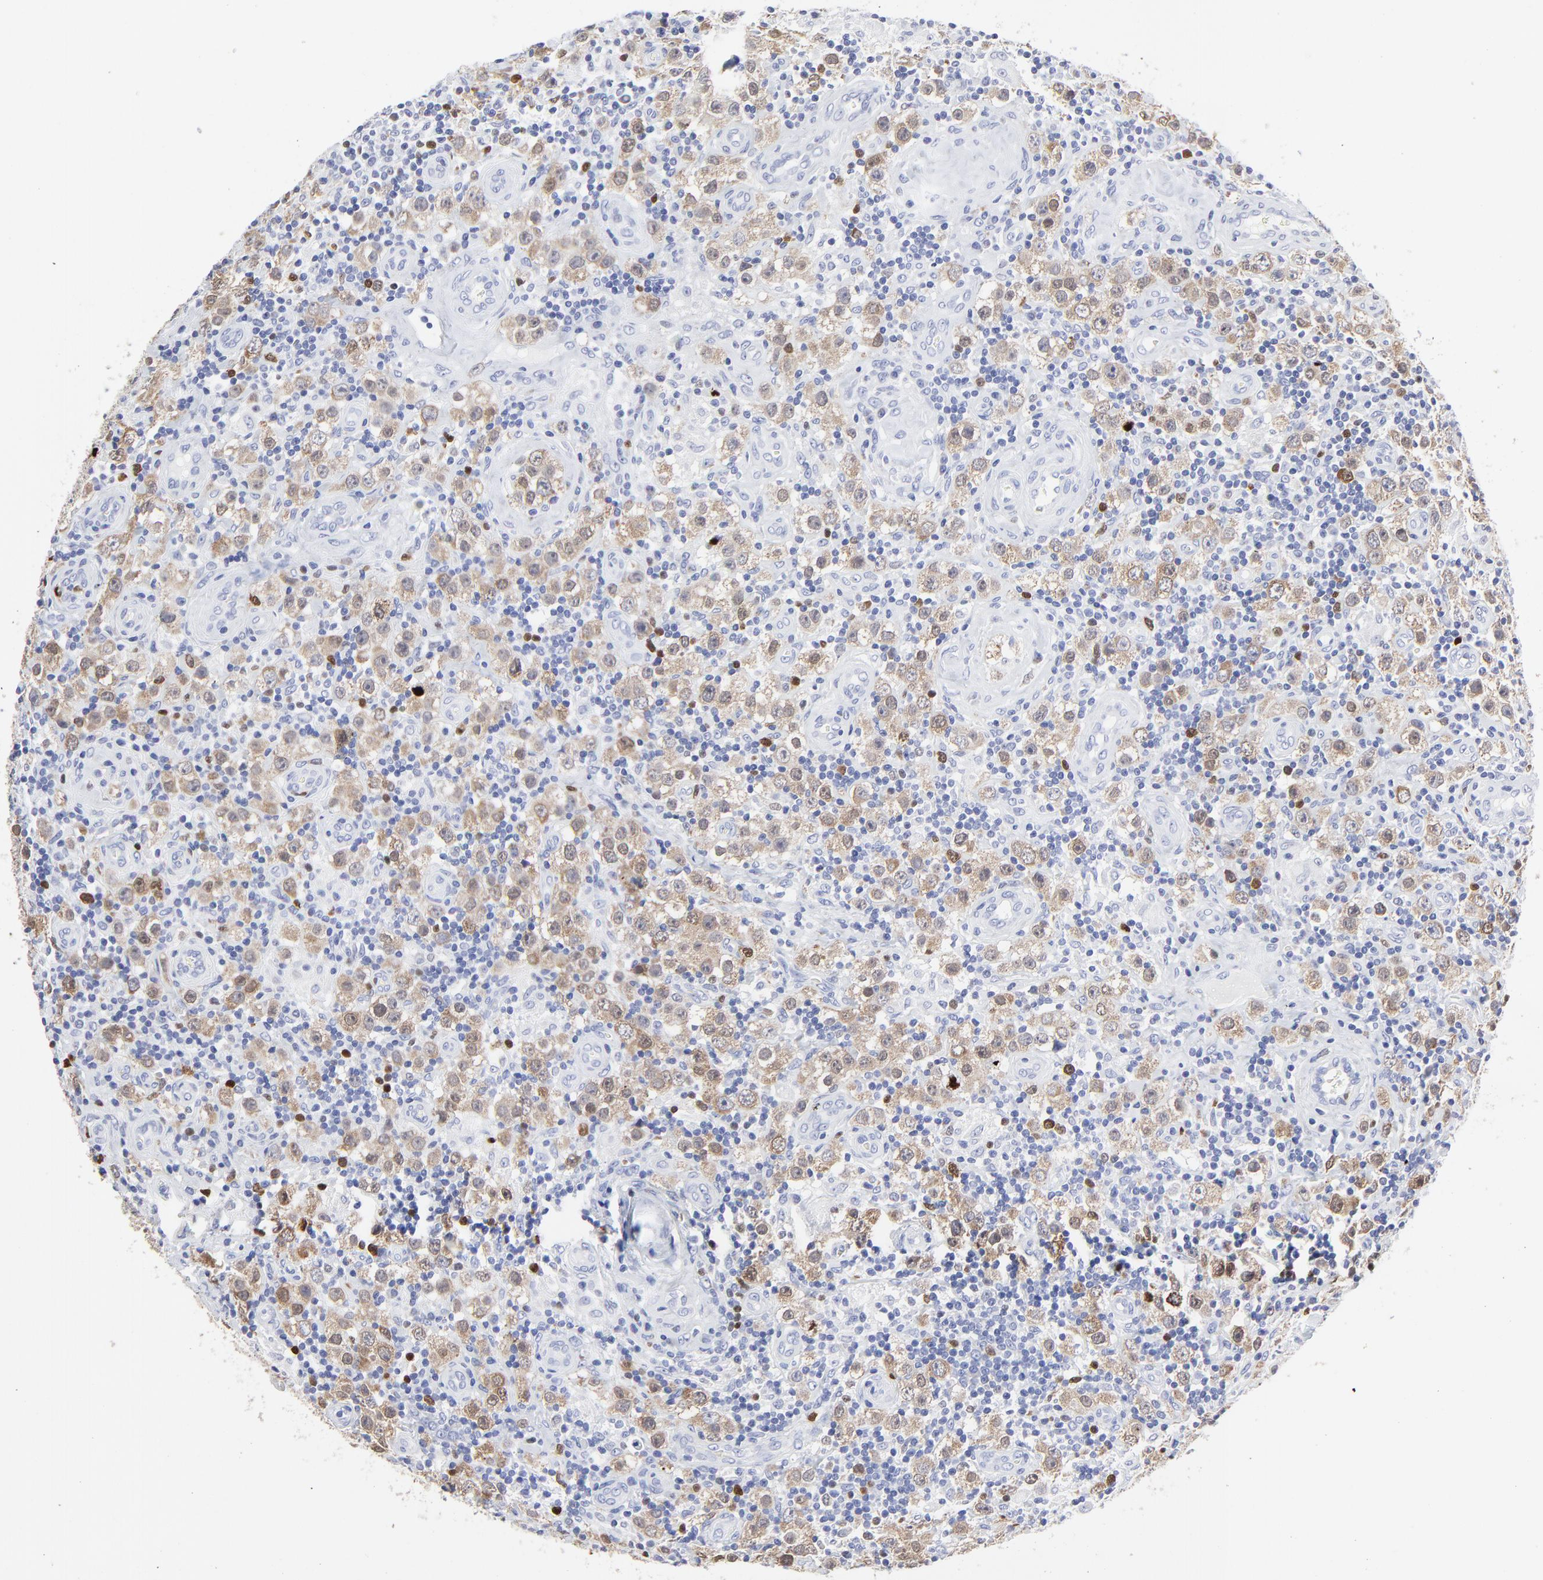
{"staining": {"intensity": "weak", "quantity": ">75%", "location": "cytoplasmic/membranous"}, "tissue": "testis cancer", "cell_type": "Tumor cells", "image_type": "cancer", "snomed": [{"axis": "morphology", "description": "Seminoma, NOS"}, {"axis": "topography", "description": "Testis"}], "caption": "A brown stain shows weak cytoplasmic/membranous expression of a protein in seminoma (testis) tumor cells. Using DAB (brown) and hematoxylin (blue) stains, captured at high magnification using brightfield microscopy.", "gene": "NCAPH", "patient": {"sex": "male", "age": 32}}